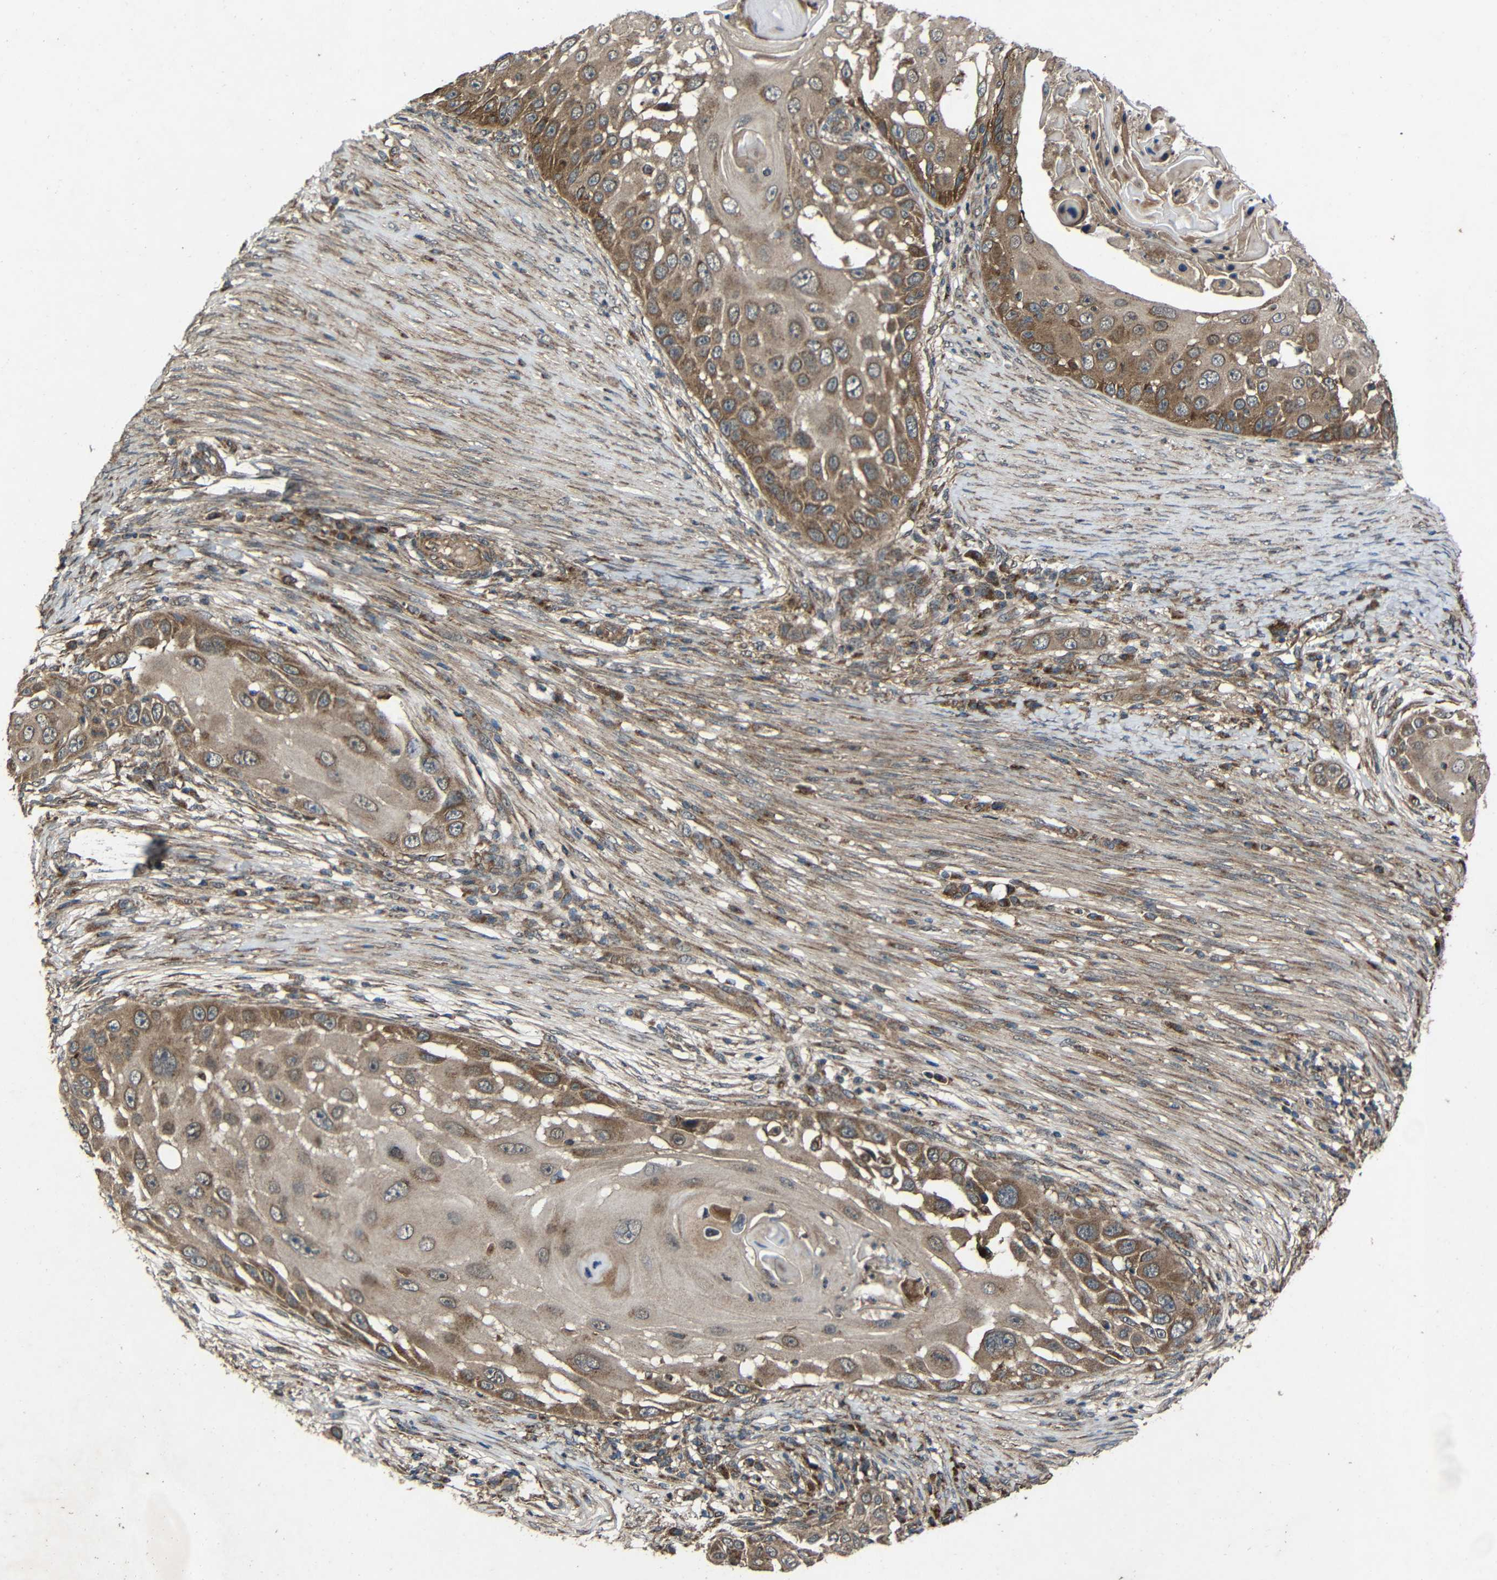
{"staining": {"intensity": "moderate", "quantity": ">75%", "location": "cytoplasmic/membranous"}, "tissue": "skin cancer", "cell_type": "Tumor cells", "image_type": "cancer", "snomed": [{"axis": "morphology", "description": "Squamous cell carcinoma, NOS"}, {"axis": "topography", "description": "Skin"}], "caption": "Immunohistochemical staining of human skin squamous cell carcinoma exhibits medium levels of moderate cytoplasmic/membranous positivity in approximately >75% of tumor cells.", "gene": "C1GALT1", "patient": {"sex": "female", "age": 44}}